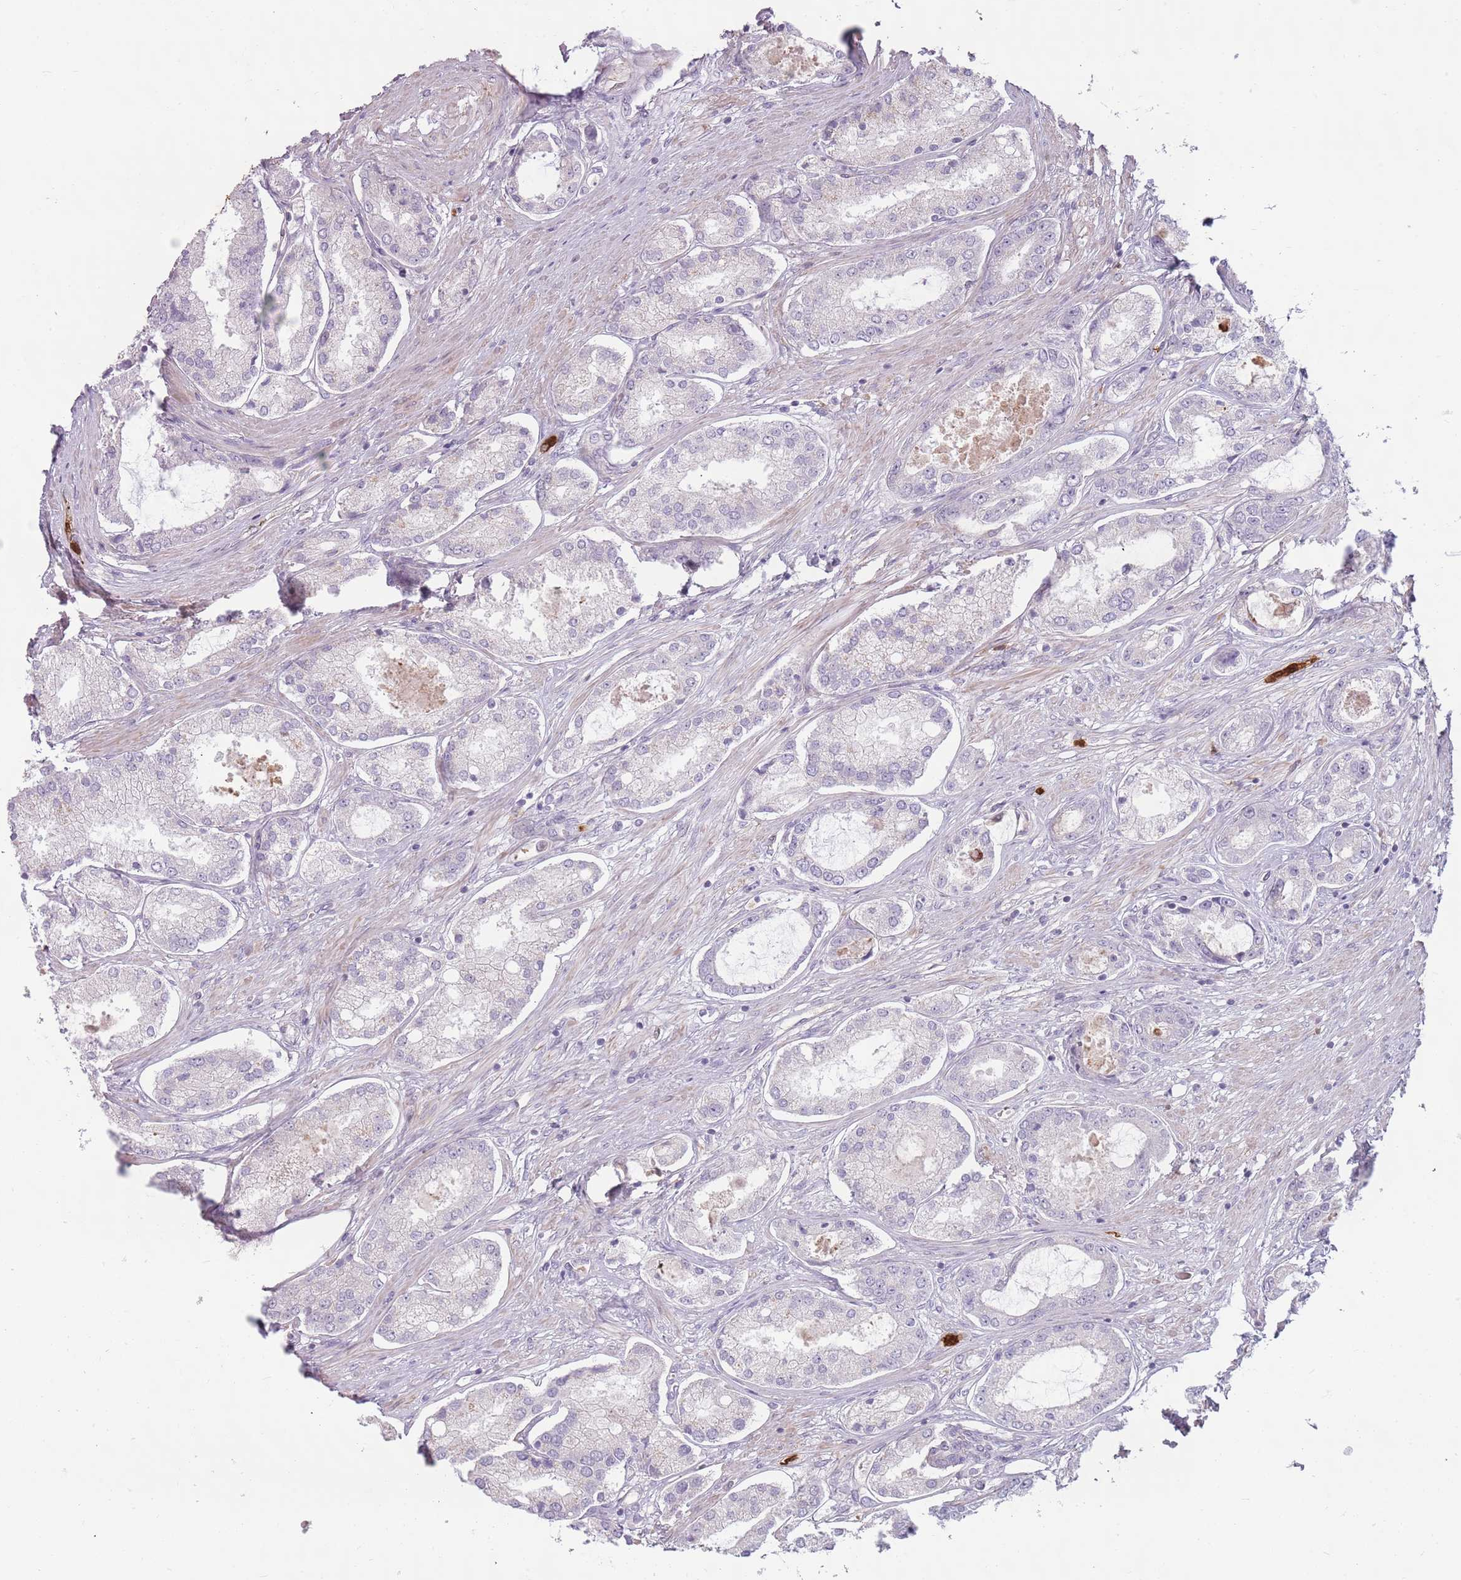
{"staining": {"intensity": "negative", "quantity": "none", "location": "none"}, "tissue": "prostate cancer", "cell_type": "Tumor cells", "image_type": "cancer", "snomed": [{"axis": "morphology", "description": "Adenocarcinoma, Low grade"}, {"axis": "topography", "description": "Prostate"}], "caption": "IHC photomicrograph of neoplastic tissue: human adenocarcinoma (low-grade) (prostate) stained with DAB (3,3'-diaminobenzidine) reveals no significant protein expression in tumor cells.", "gene": "SPAG4", "patient": {"sex": "male", "age": 68}}